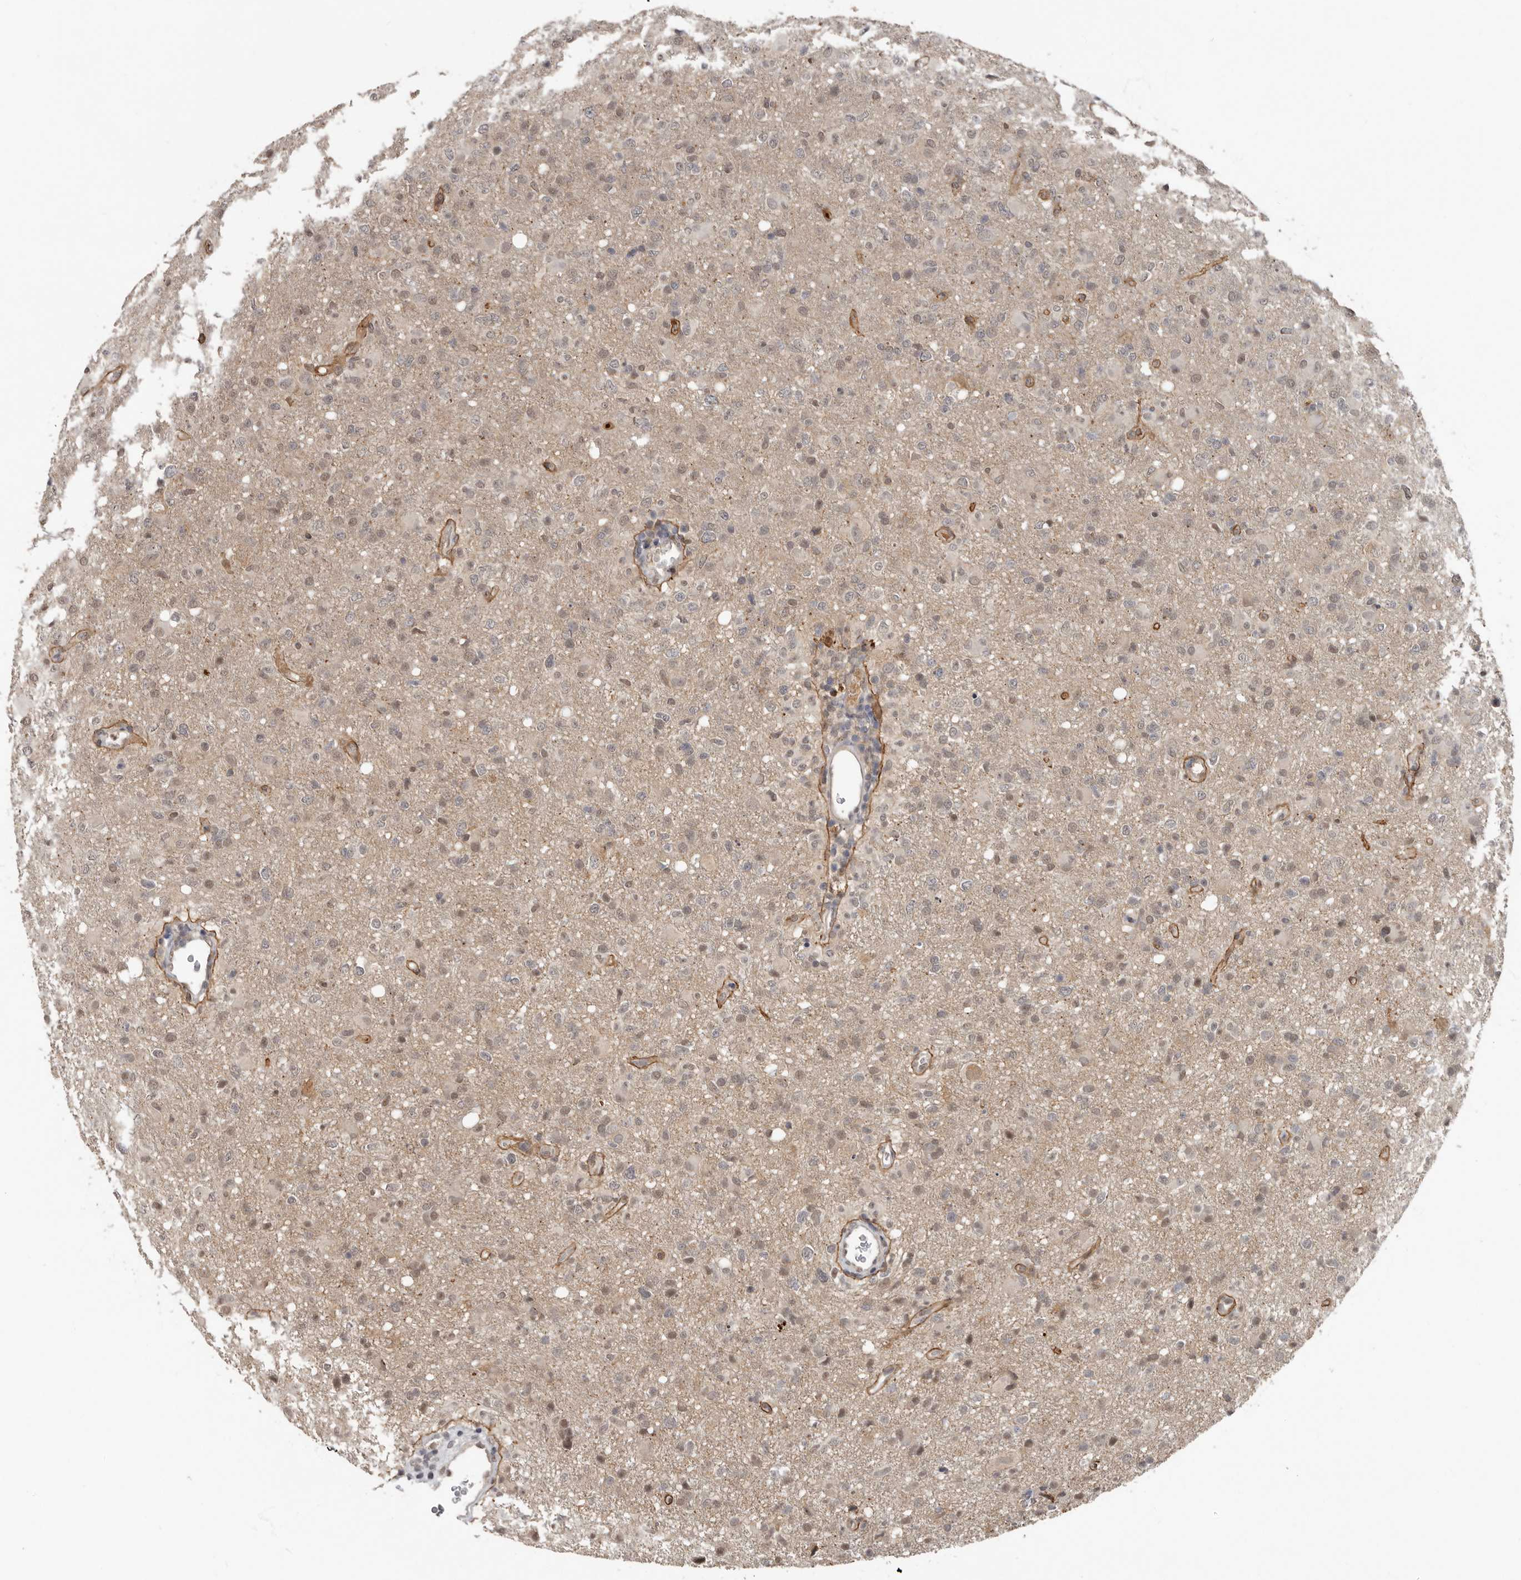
{"staining": {"intensity": "weak", "quantity": "25%-75%", "location": "nuclear"}, "tissue": "glioma", "cell_type": "Tumor cells", "image_type": "cancer", "snomed": [{"axis": "morphology", "description": "Glioma, malignant, High grade"}, {"axis": "topography", "description": "Brain"}], "caption": "Immunohistochemistry of glioma exhibits low levels of weak nuclear positivity in about 25%-75% of tumor cells.", "gene": "LRGUK", "patient": {"sex": "female", "age": 57}}